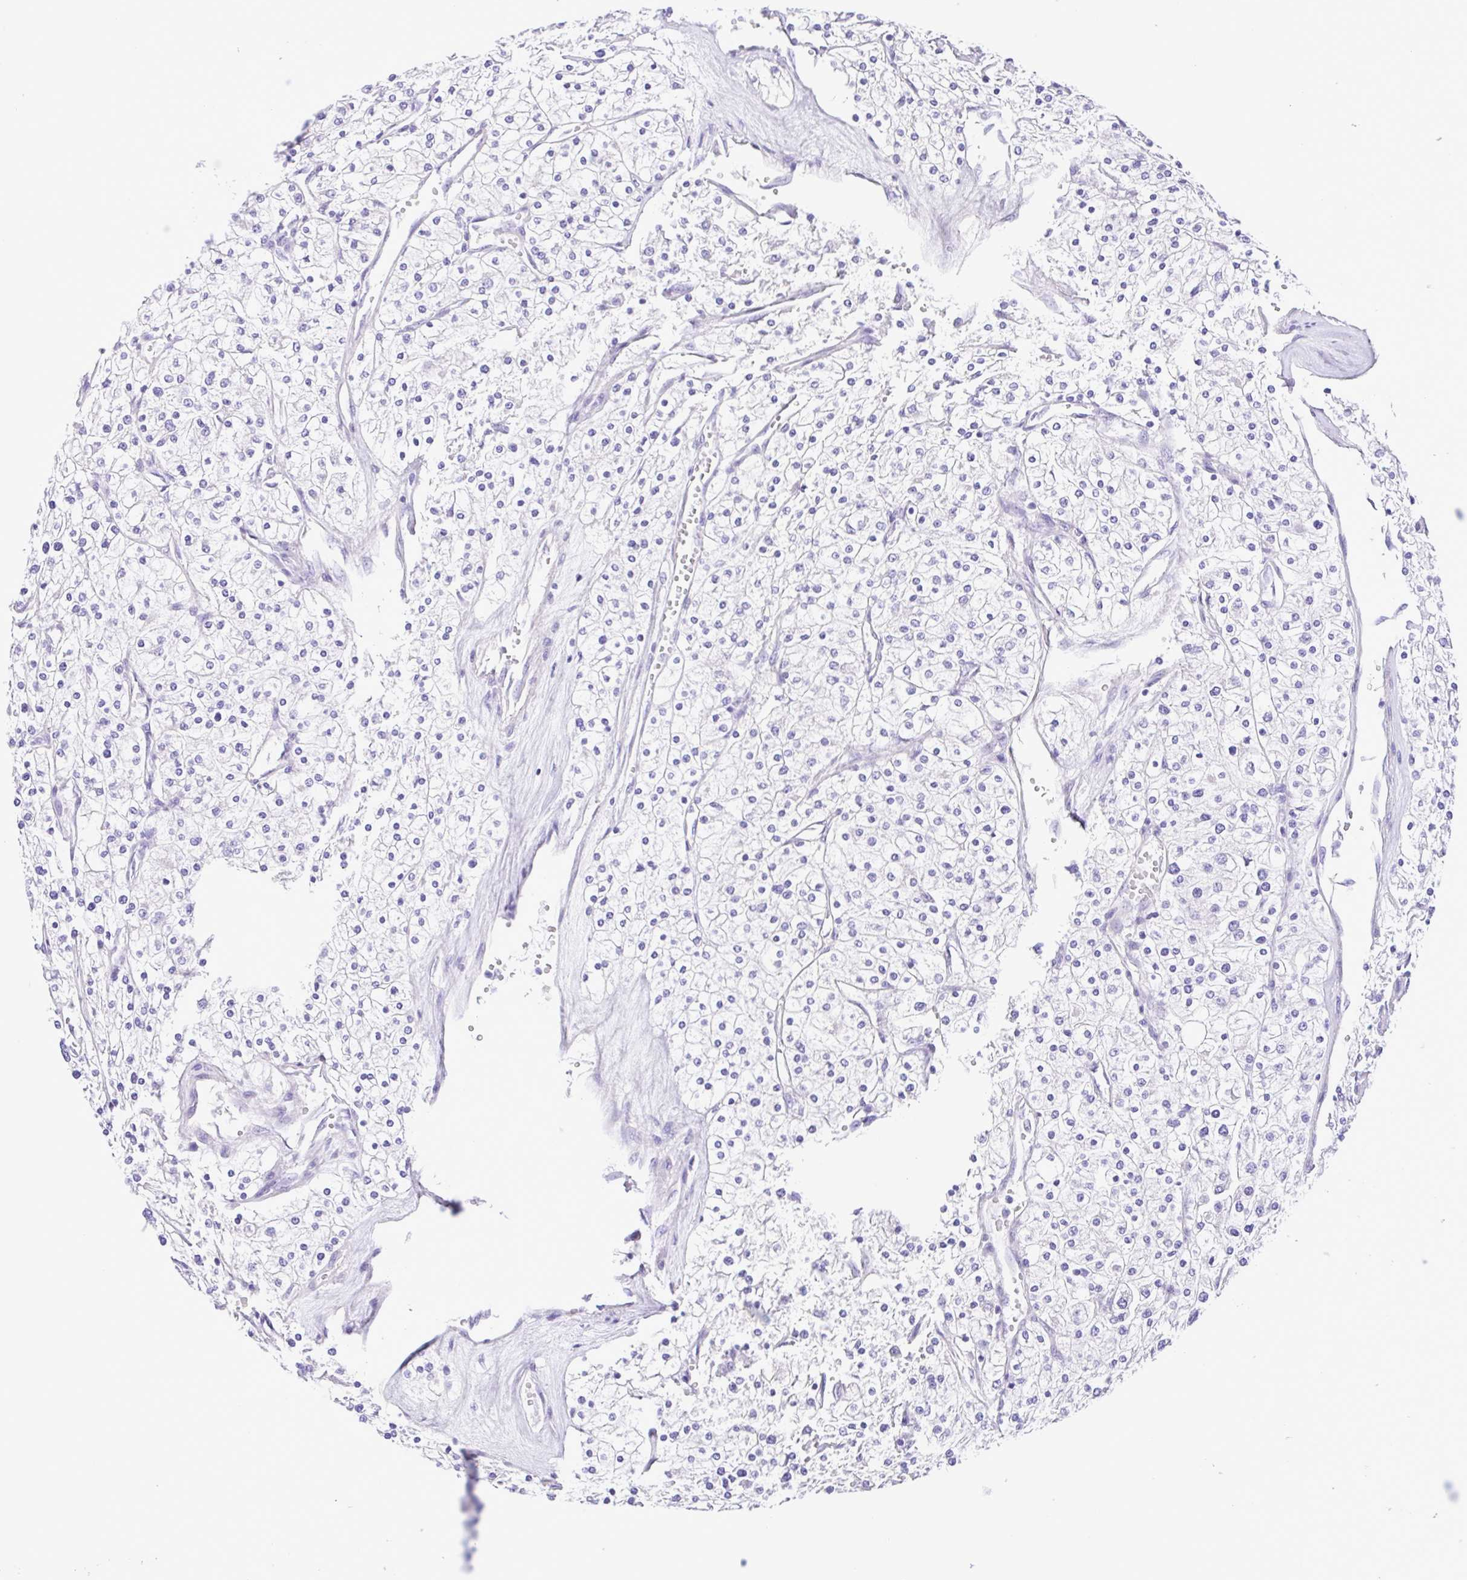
{"staining": {"intensity": "negative", "quantity": "none", "location": "none"}, "tissue": "renal cancer", "cell_type": "Tumor cells", "image_type": "cancer", "snomed": [{"axis": "morphology", "description": "Adenocarcinoma, NOS"}, {"axis": "topography", "description": "Kidney"}], "caption": "Tumor cells show no significant protein expression in renal cancer.", "gene": "ISM2", "patient": {"sex": "male", "age": 80}}